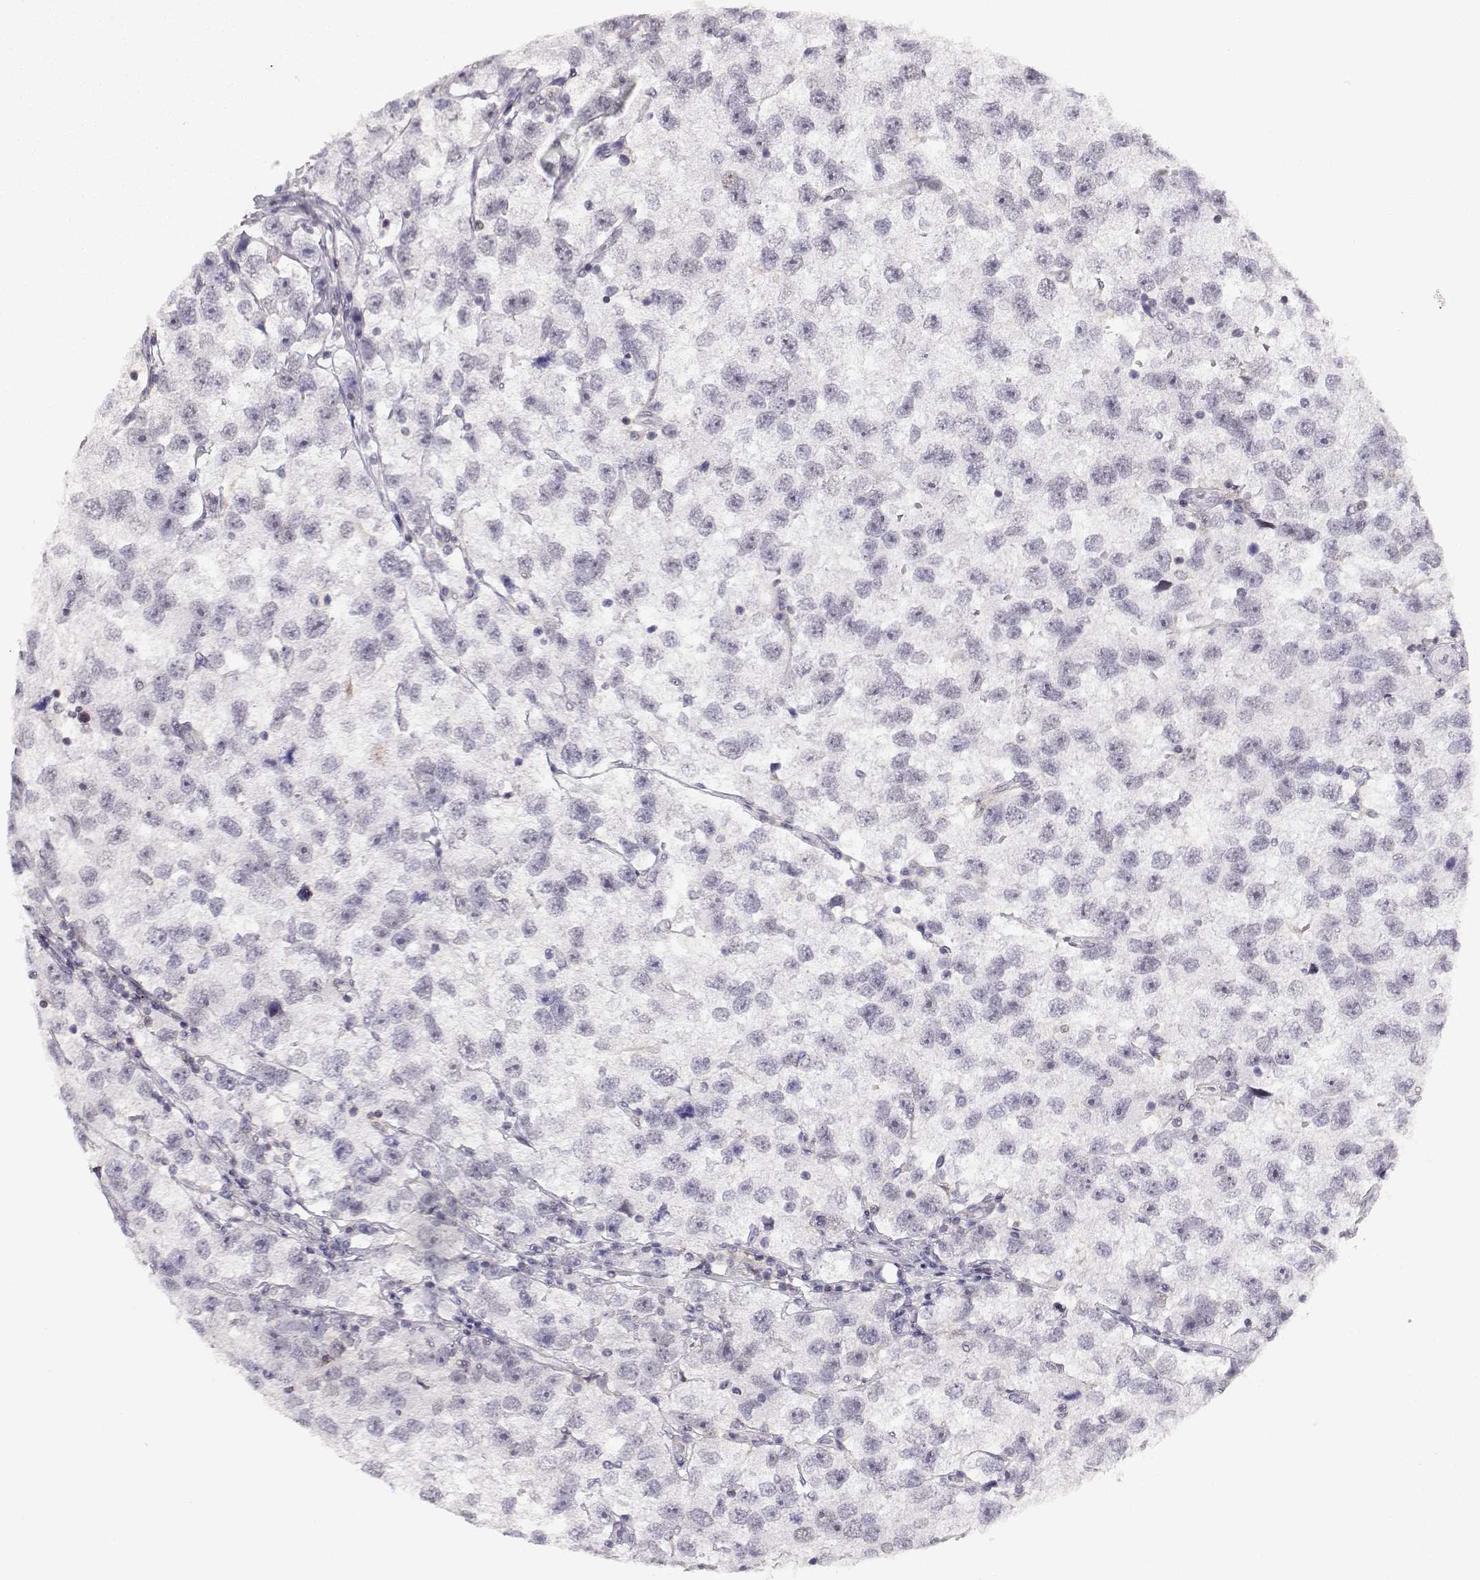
{"staining": {"intensity": "negative", "quantity": "none", "location": "none"}, "tissue": "testis cancer", "cell_type": "Tumor cells", "image_type": "cancer", "snomed": [{"axis": "morphology", "description": "Seminoma, NOS"}, {"axis": "topography", "description": "Testis"}], "caption": "The image reveals no staining of tumor cells in testis cancer.", "gene": "TEPP", "patient": {"sex": "male", "age": 26}}